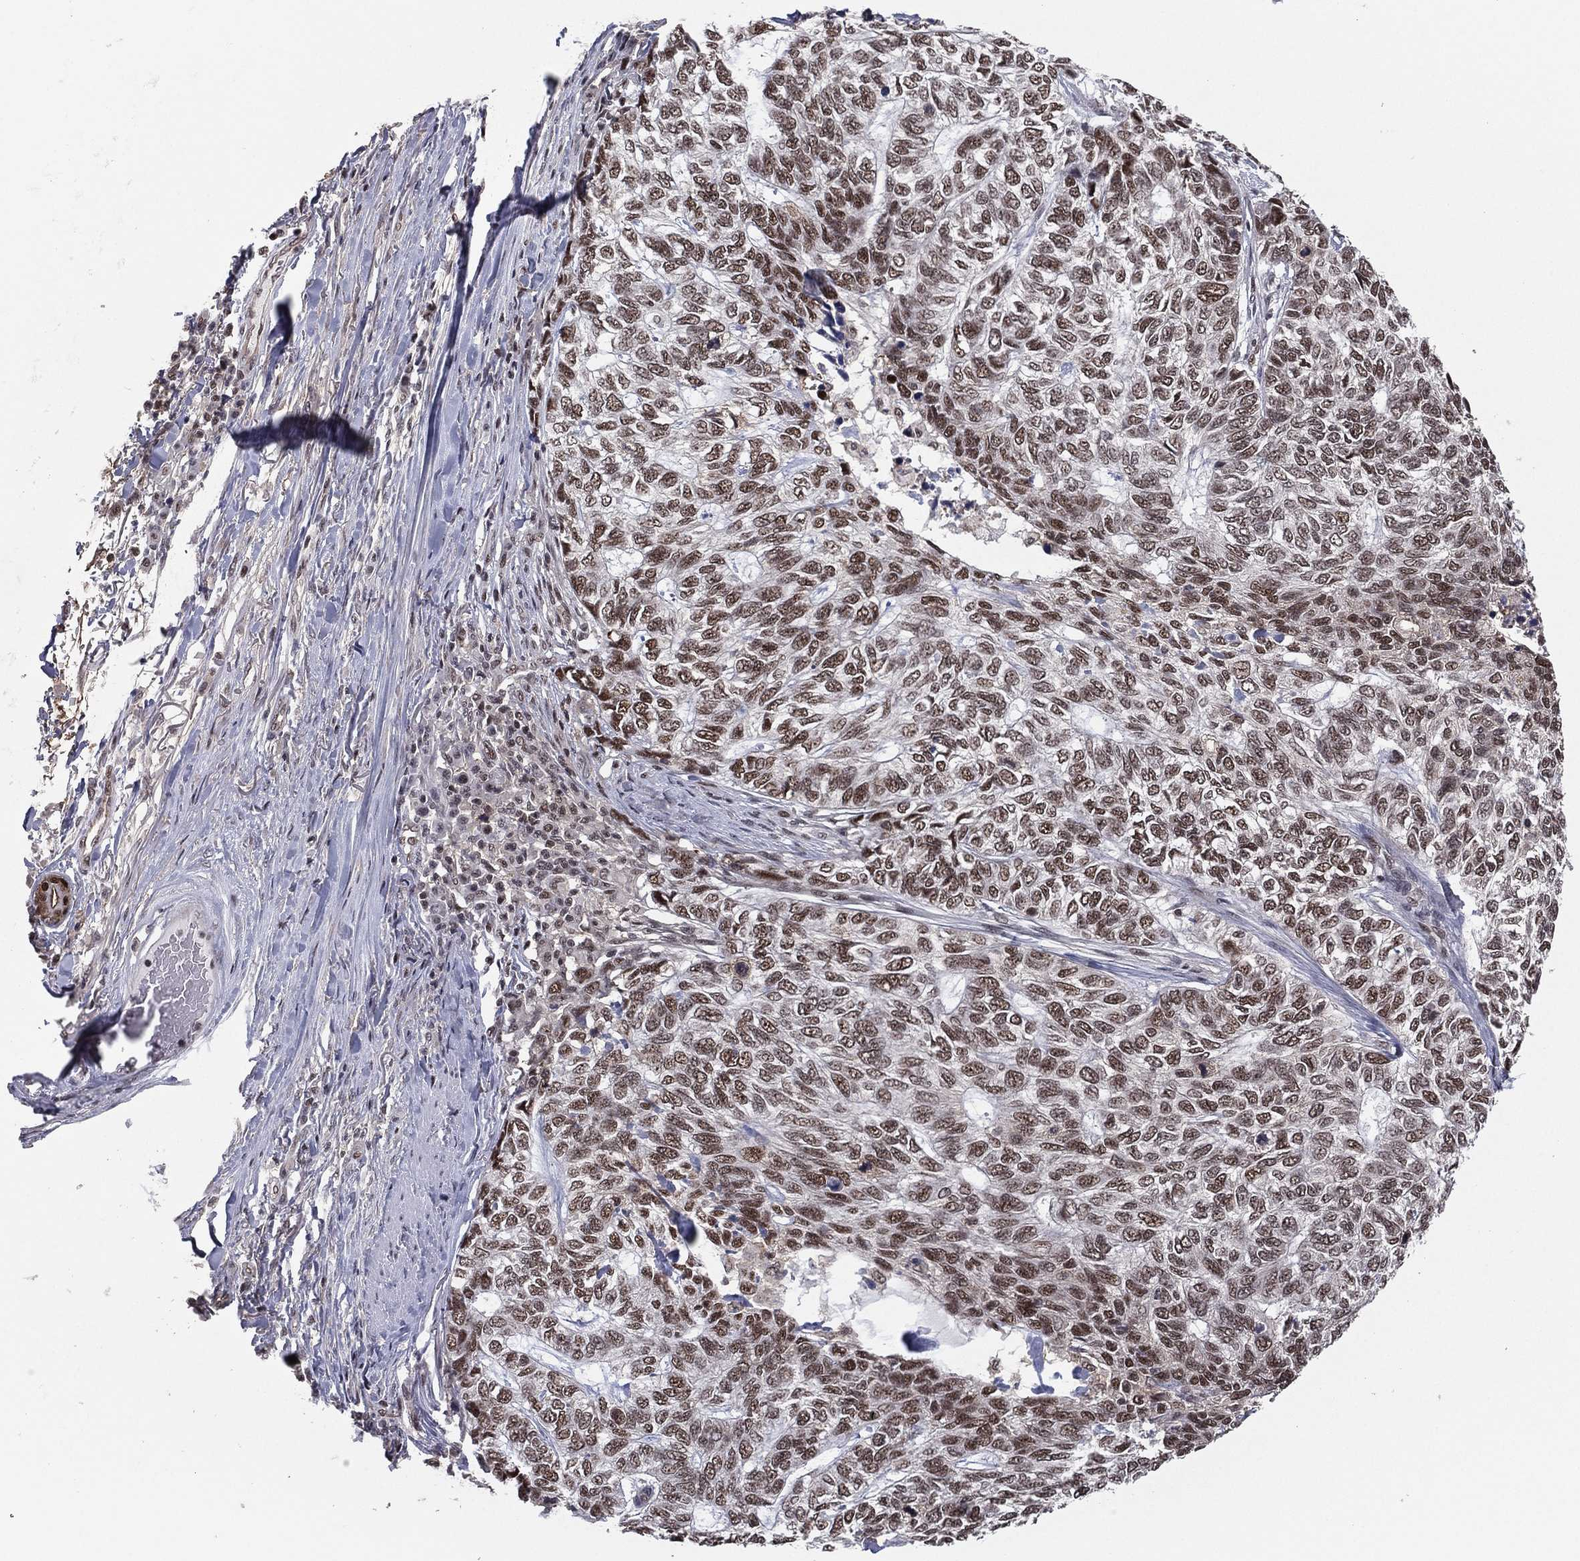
{"staining": {"intensity": "moderate", "quantity": "25%-75%", "location": "nuclear"}, "tissue": "skin cancer", "cell_type": "Tumor cells", "image_type": "cancer", "snomed": [{"axis": "morphology", "description": "Basal cell carcinoma"}, {"axis": "topography", "description": "Skin"}], "caption": "The micrograph exhibits staining of skin cancer (basal cell carcinoma), revealing moderate nuclear protein staining (brown color) within tumor cells.", "gene": "GPALPP1", "patient": {"sex": "female", "age": 65}}